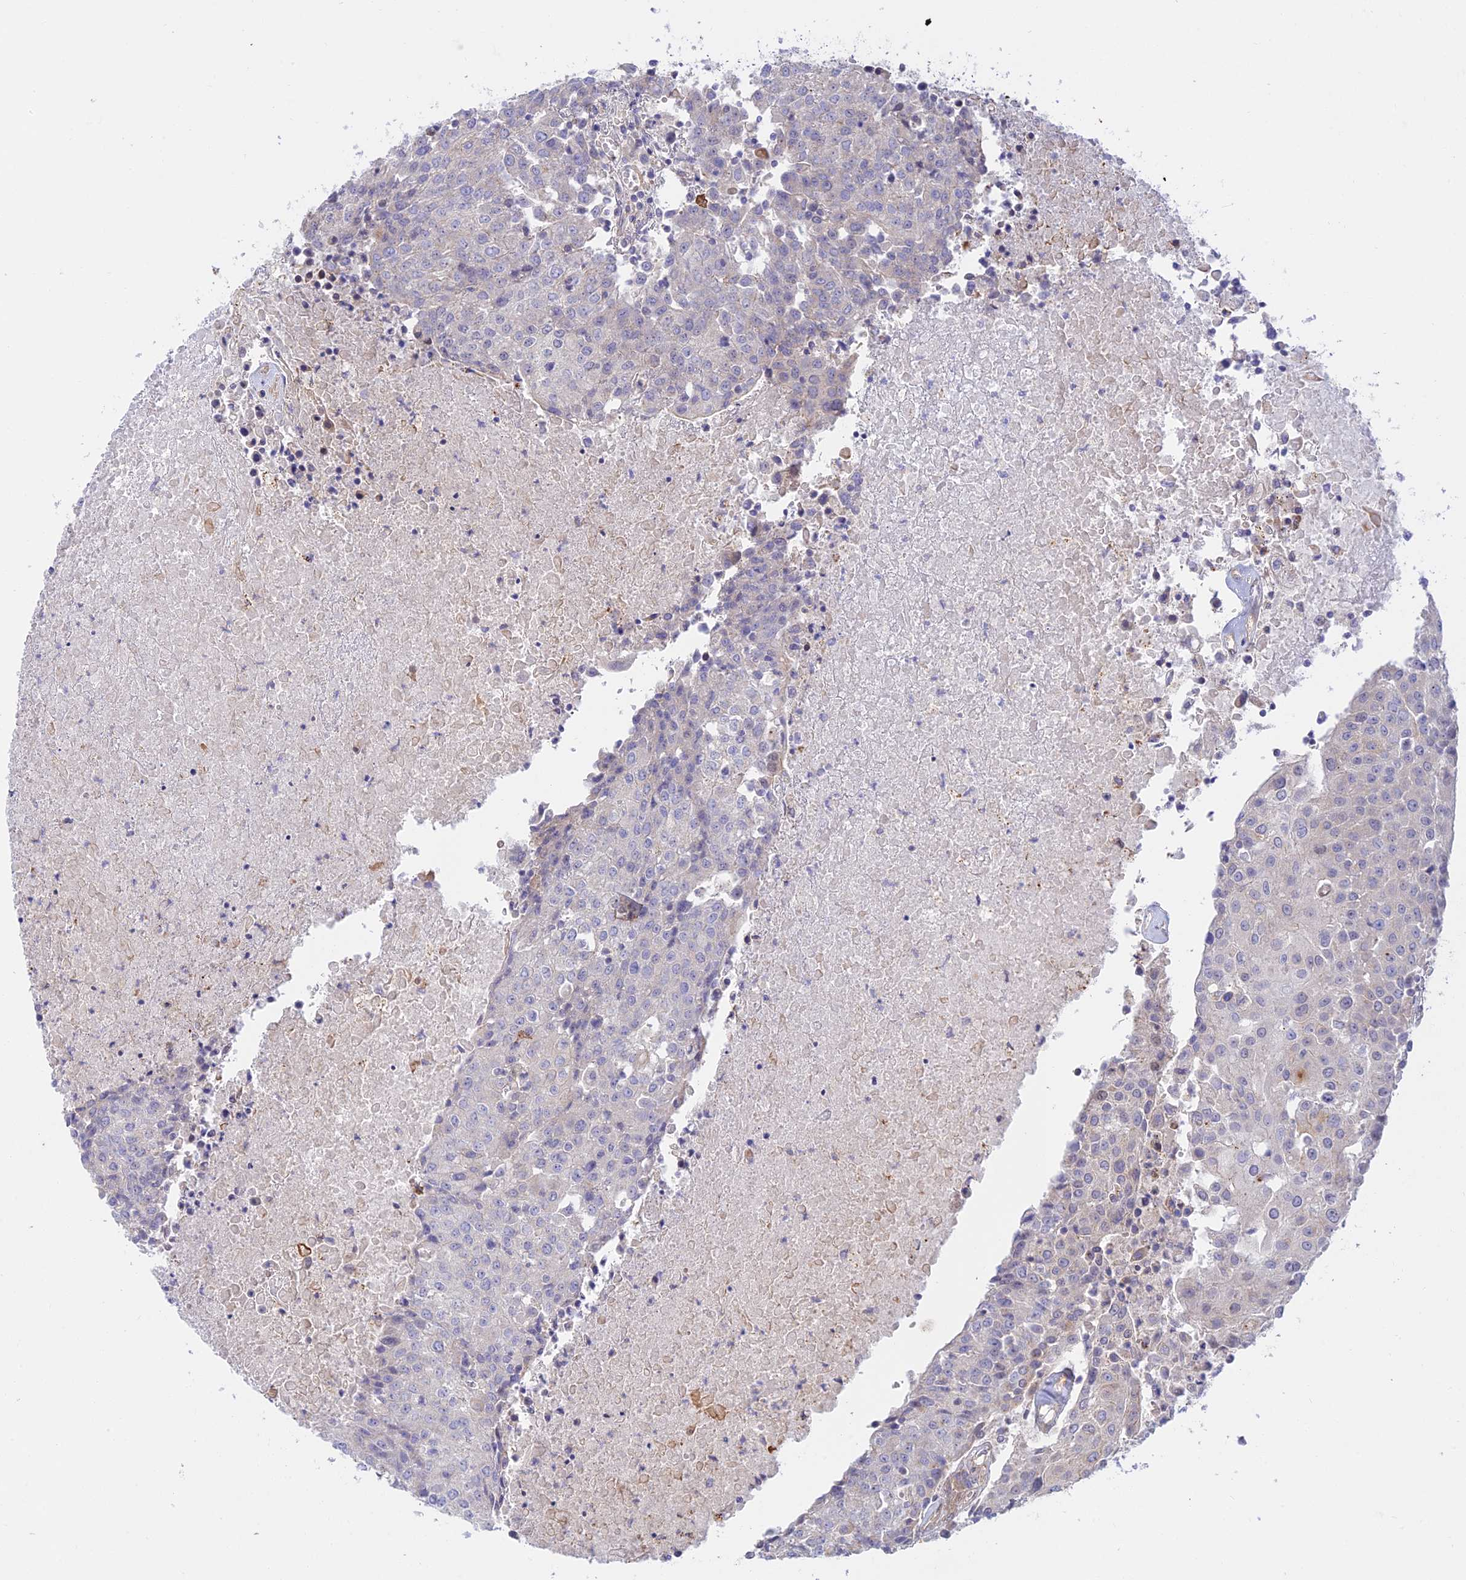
{"staining": {"intensity": "negative", "quantity": "none", "location": "none"}, "tissue": "urothelial cancer", "cell_type": "Tumor cells", "image_type": "cancer", "snomed": [{"axis": "morphology", "description": "Urothelial carcinoma, High grade"}, {"axis": "topography", "description": "Urinary bladder"}], "caption": "Immunohistochemistry (IHC) photomicrograph of urothelial cancer stained for a protein (brown), which shows no positivity in tumor cells.", "gene": "KCNAB1", "patient": {"sex": "female", "age": 85}}